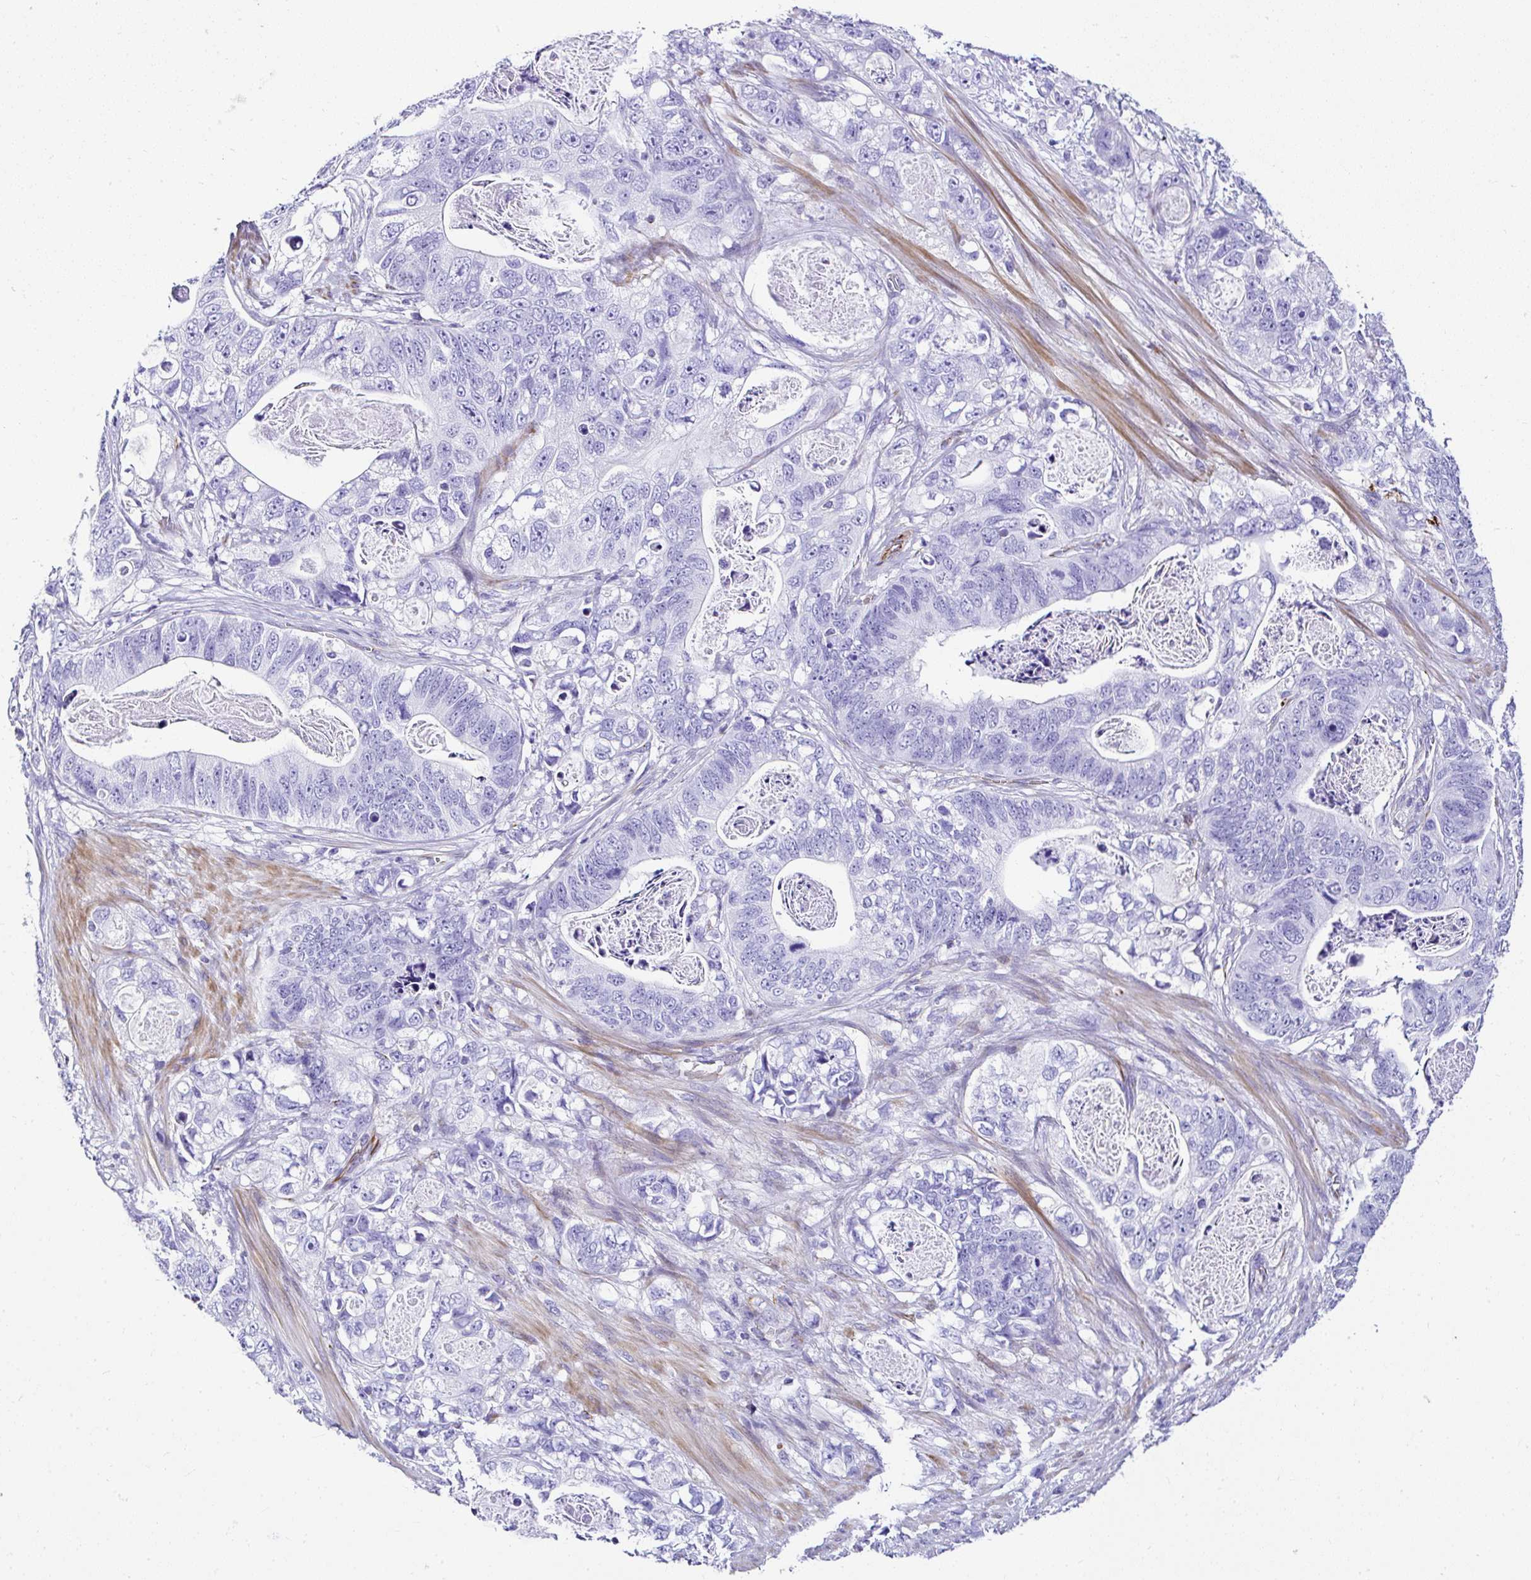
{"staining": {"intensity": "negative", "quantity": "none", "location": "none"}, "tissue": "stomach cancer", "cell_type": "Tumor cells", "image_type": "cancer", "snomed": [{"axis": "morphology", "description": "Normal tissue, NOS"}, {"axis": "morphology", "description": "Adenocarcinoma, NOS"}, {"axis": "topography", "description": "Stomach"}], "caption": "High magnification brightfield microscopy of adenocarcinoma (stomach) stained with DAB (brown) and counterstained with hematoxylin (blue): tumor cells show no significant staining.", "gene": "DEPDC5", "patient": {"sex": "female", "age": 89}}